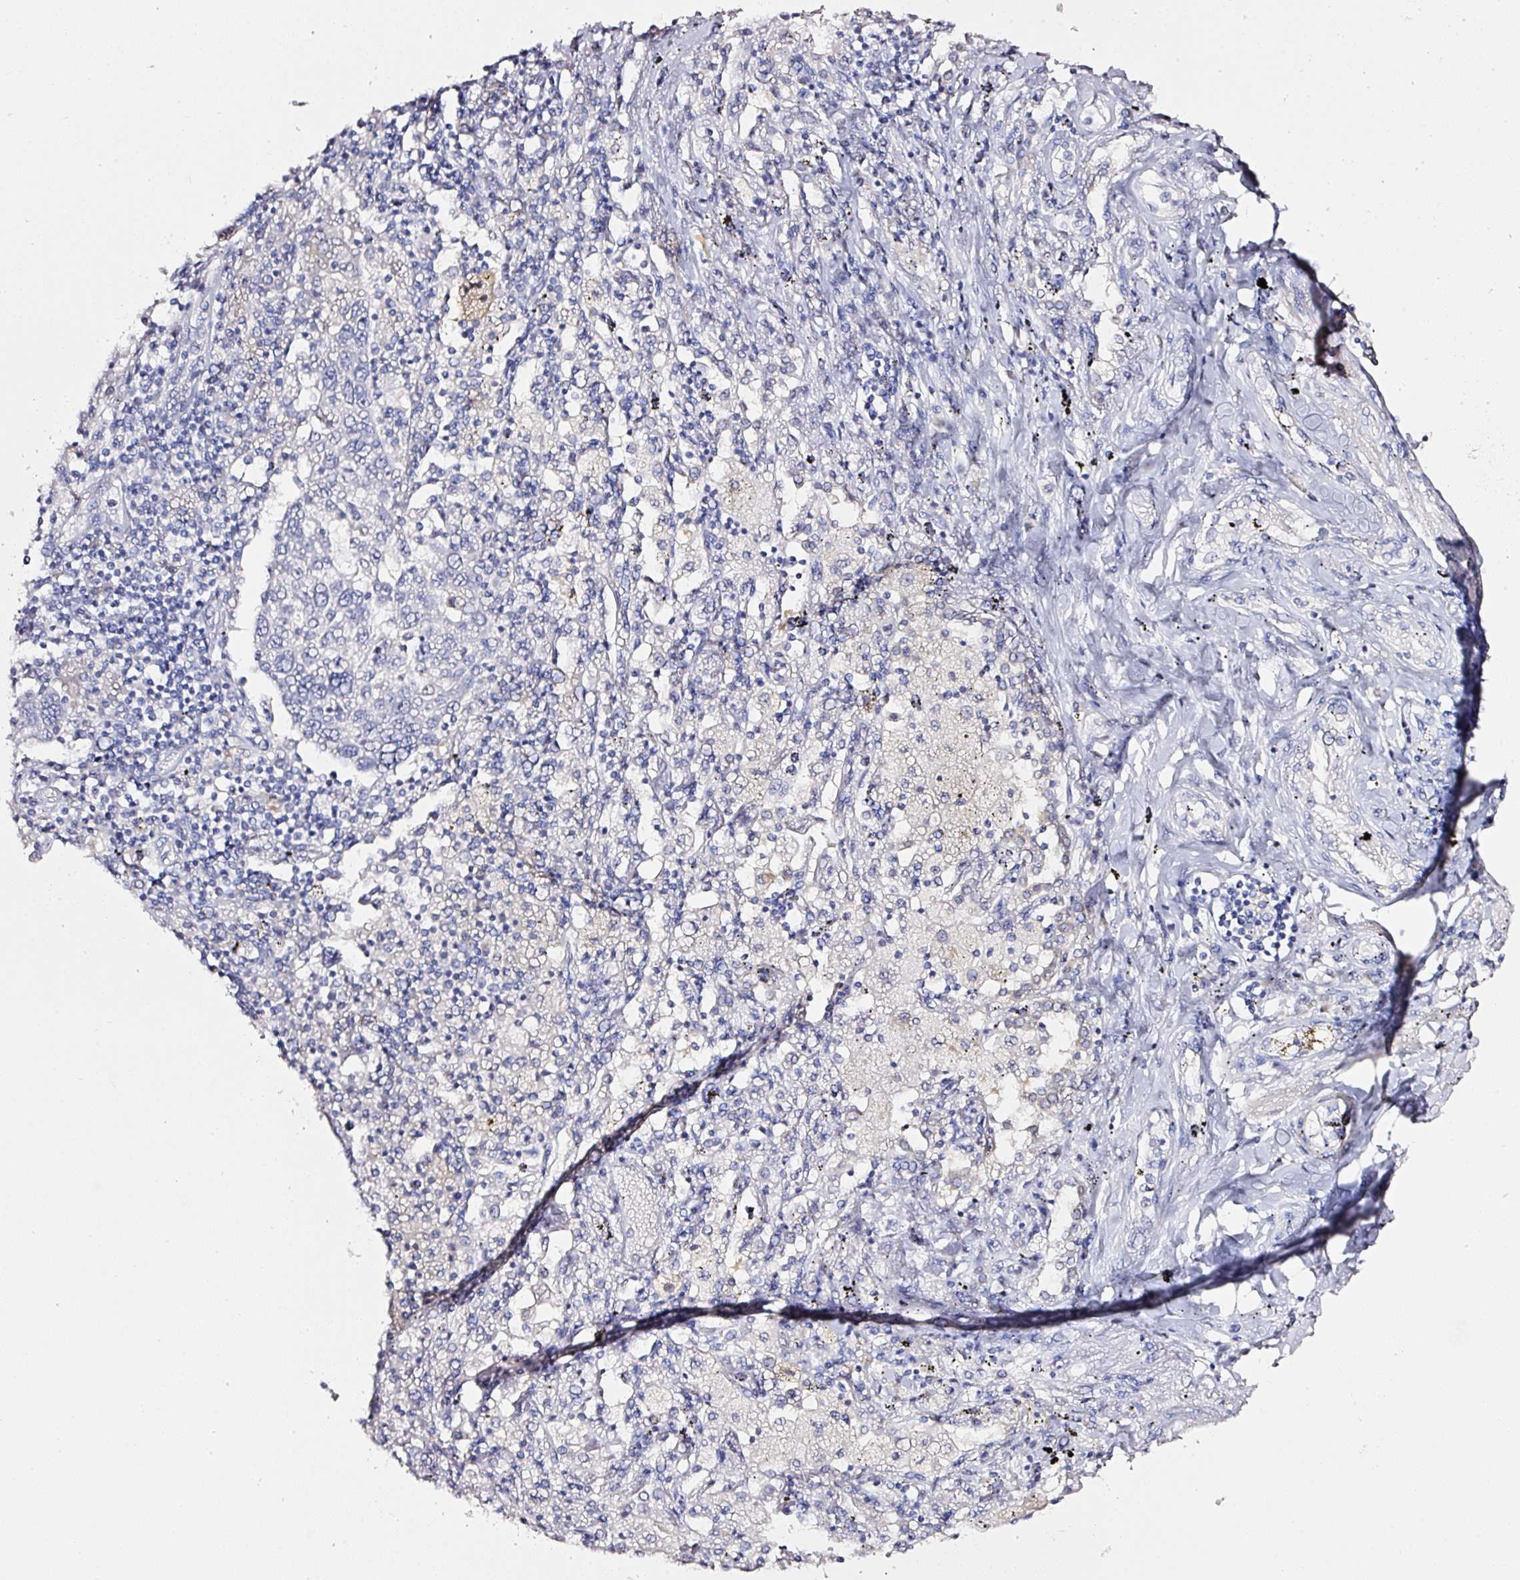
{"staining": {"intensity": "negative", "quantity": "none", "location": "none"}, "tissue": "lung cancer", "cell_type": "Tumor cells", "image_type": "cancer", "snomed": [{"axis": "morphology", "description": "Squamous cell carcinoma, NOS"}, {"axis": "topography", "description": "Lung"}], "caption": "A high-resolution photomicrograph shows IHC staining of lung cancer, which shows no significant positivity in tumor cells. (DAB immunohistochemistry, high magnification).", "gene": "PDXDC1", "patient": {"sex": "male", "age": 65}}